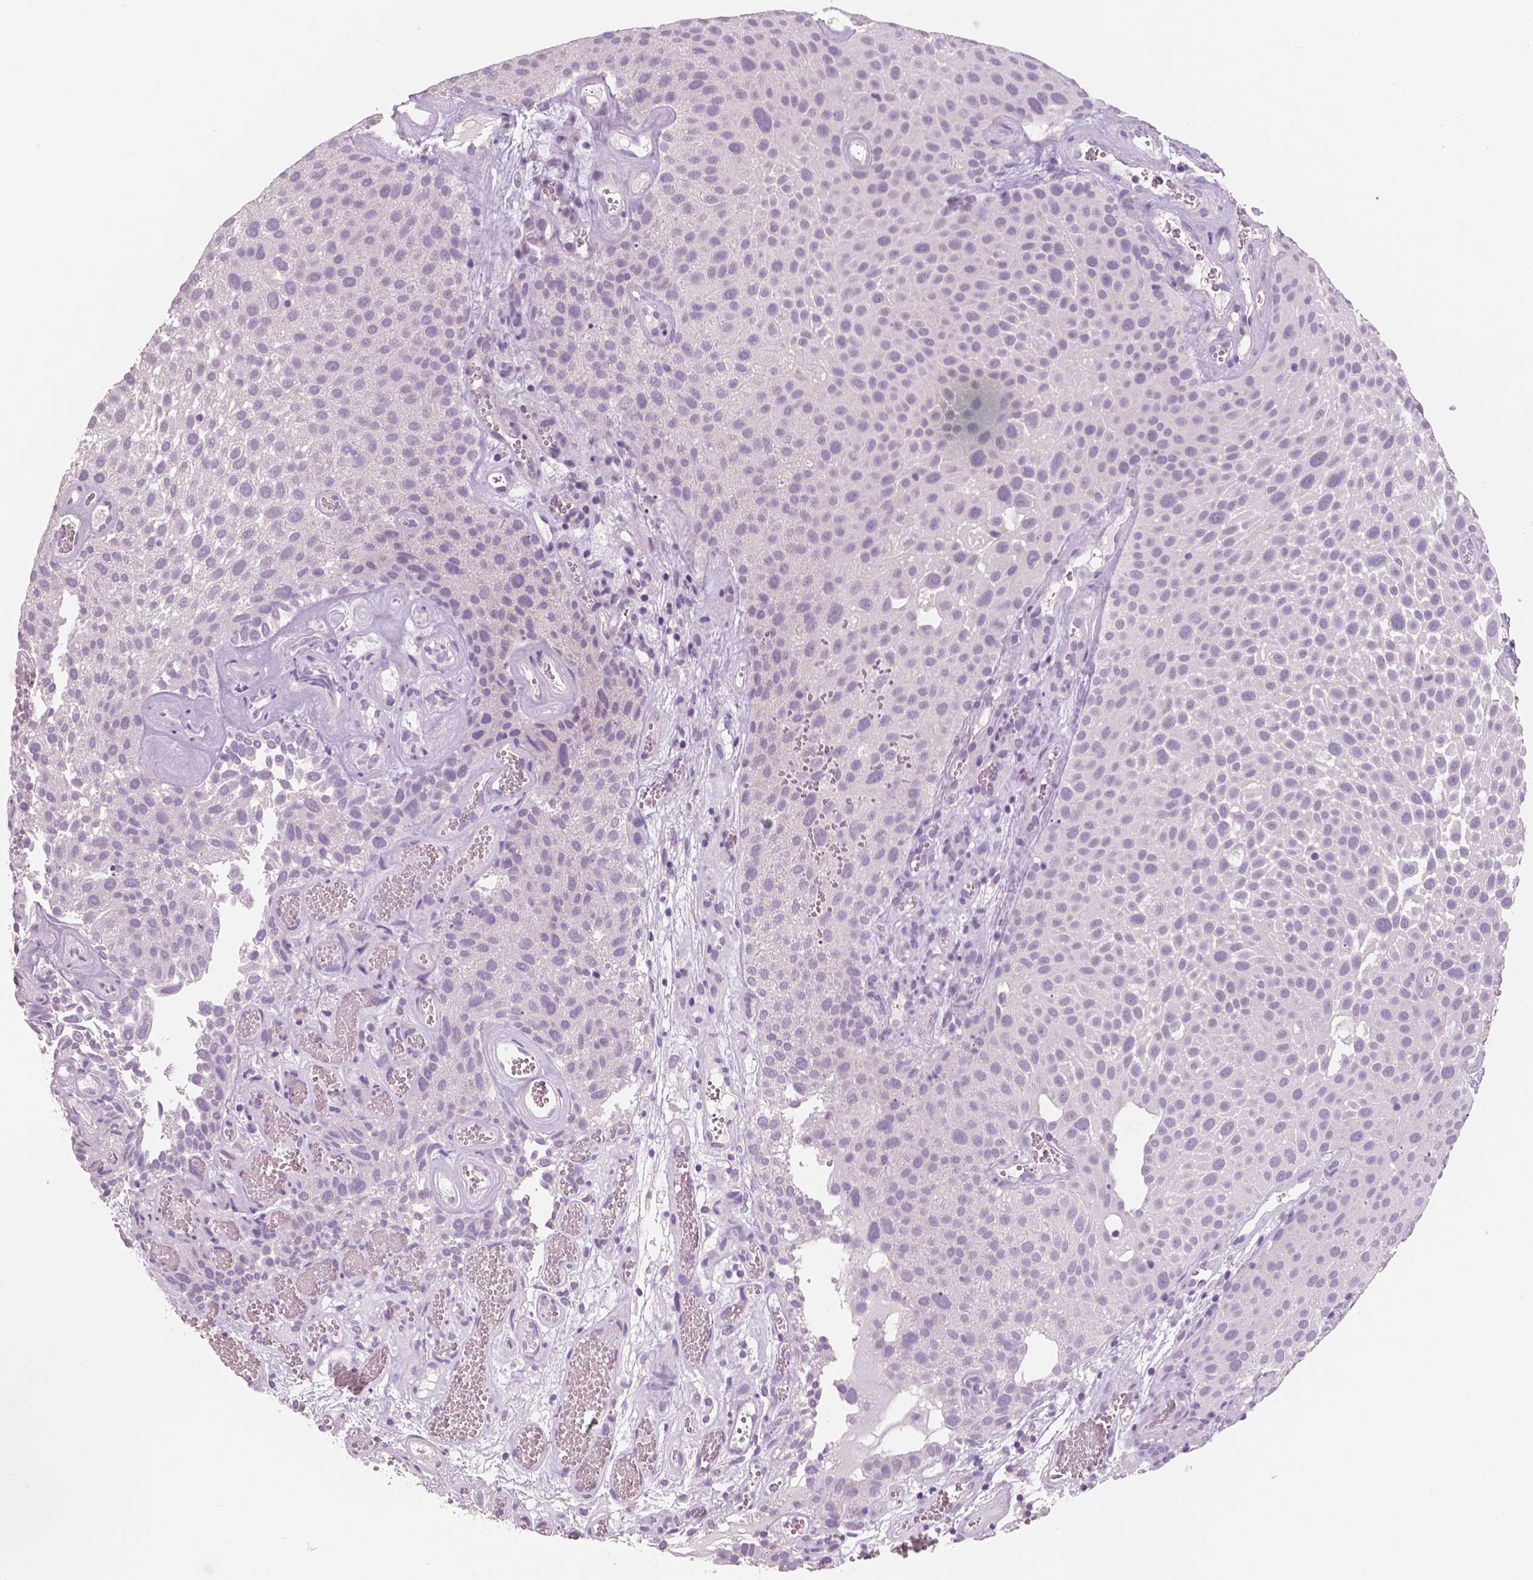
{"staining": {"intensity": "negative", "quantity": "none", "location": "none"}, "tissue": "urothelial cancer", "cell_type": "Tumor cells", "image_type": "cancer", "snomed": [{"axis": "morphology", "description": "Urothelial carcinoma, Low grade"}, {"axis": "topography", "description": "Urinary bladder"}], "caption": "DAB immunohistochemical staining of urothelial carcinoma (low-grade) shows no significant staining in tumor cells.", "gene": "NECAB2", "patient": {"sex": "male", "age": 72}}